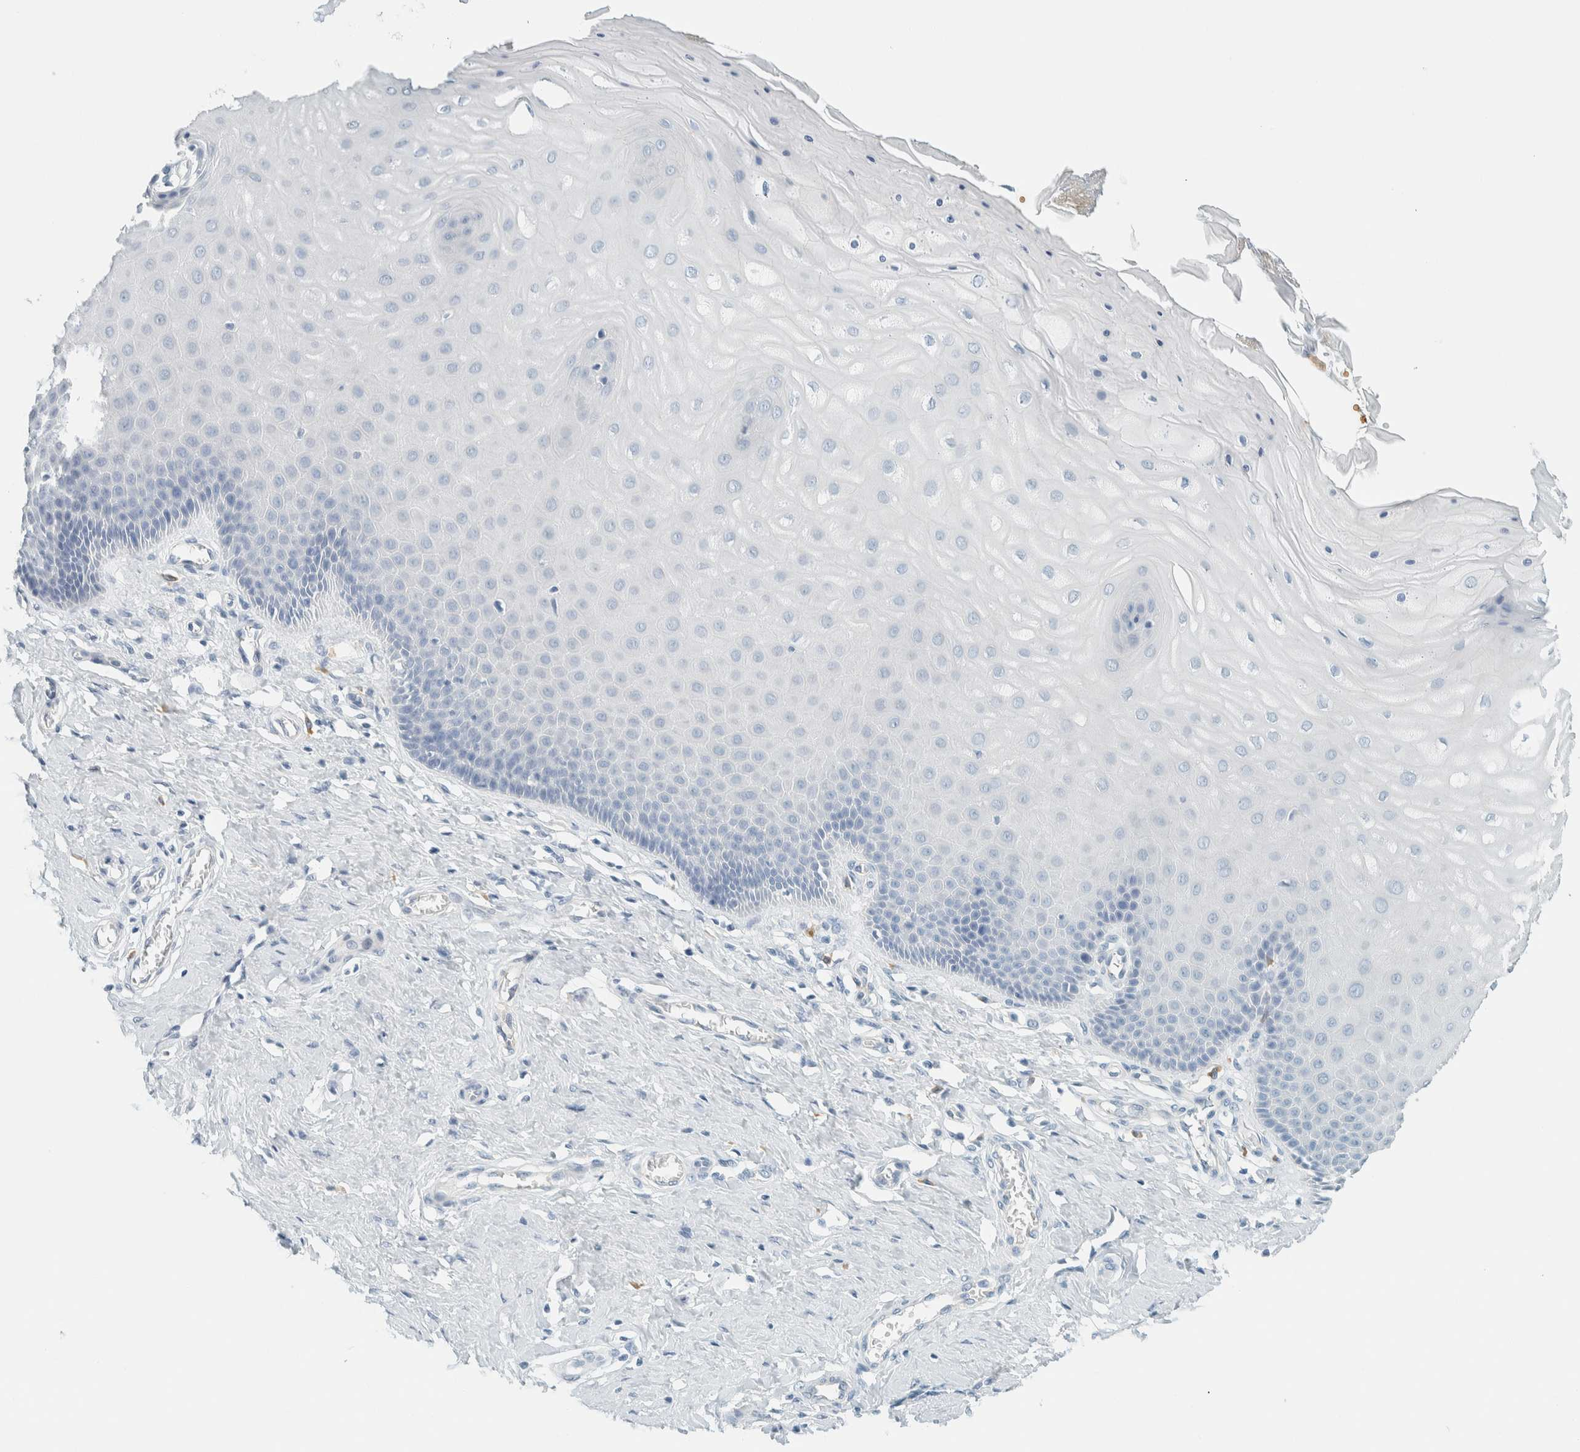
{"staining": {"intensity": "negative", "quantity": "none", "location": "none"}, "tissue": "cervix", "cell_type": "Glandular cells", "image_type": "normal", "snomed": [{"axis": "morphology", "description": "Normal tissue, NOS"}, {"axis": "topography", "description": "Cervix"}], "caption": "High power microscopy histopathology image of an immunohistochemistry (IHC) histopathology image of unremarkable cervix, revealing no significant staining in glandular cells.", "gene": "SLFN12", "patient": {"sex": "female", "age": 55}}